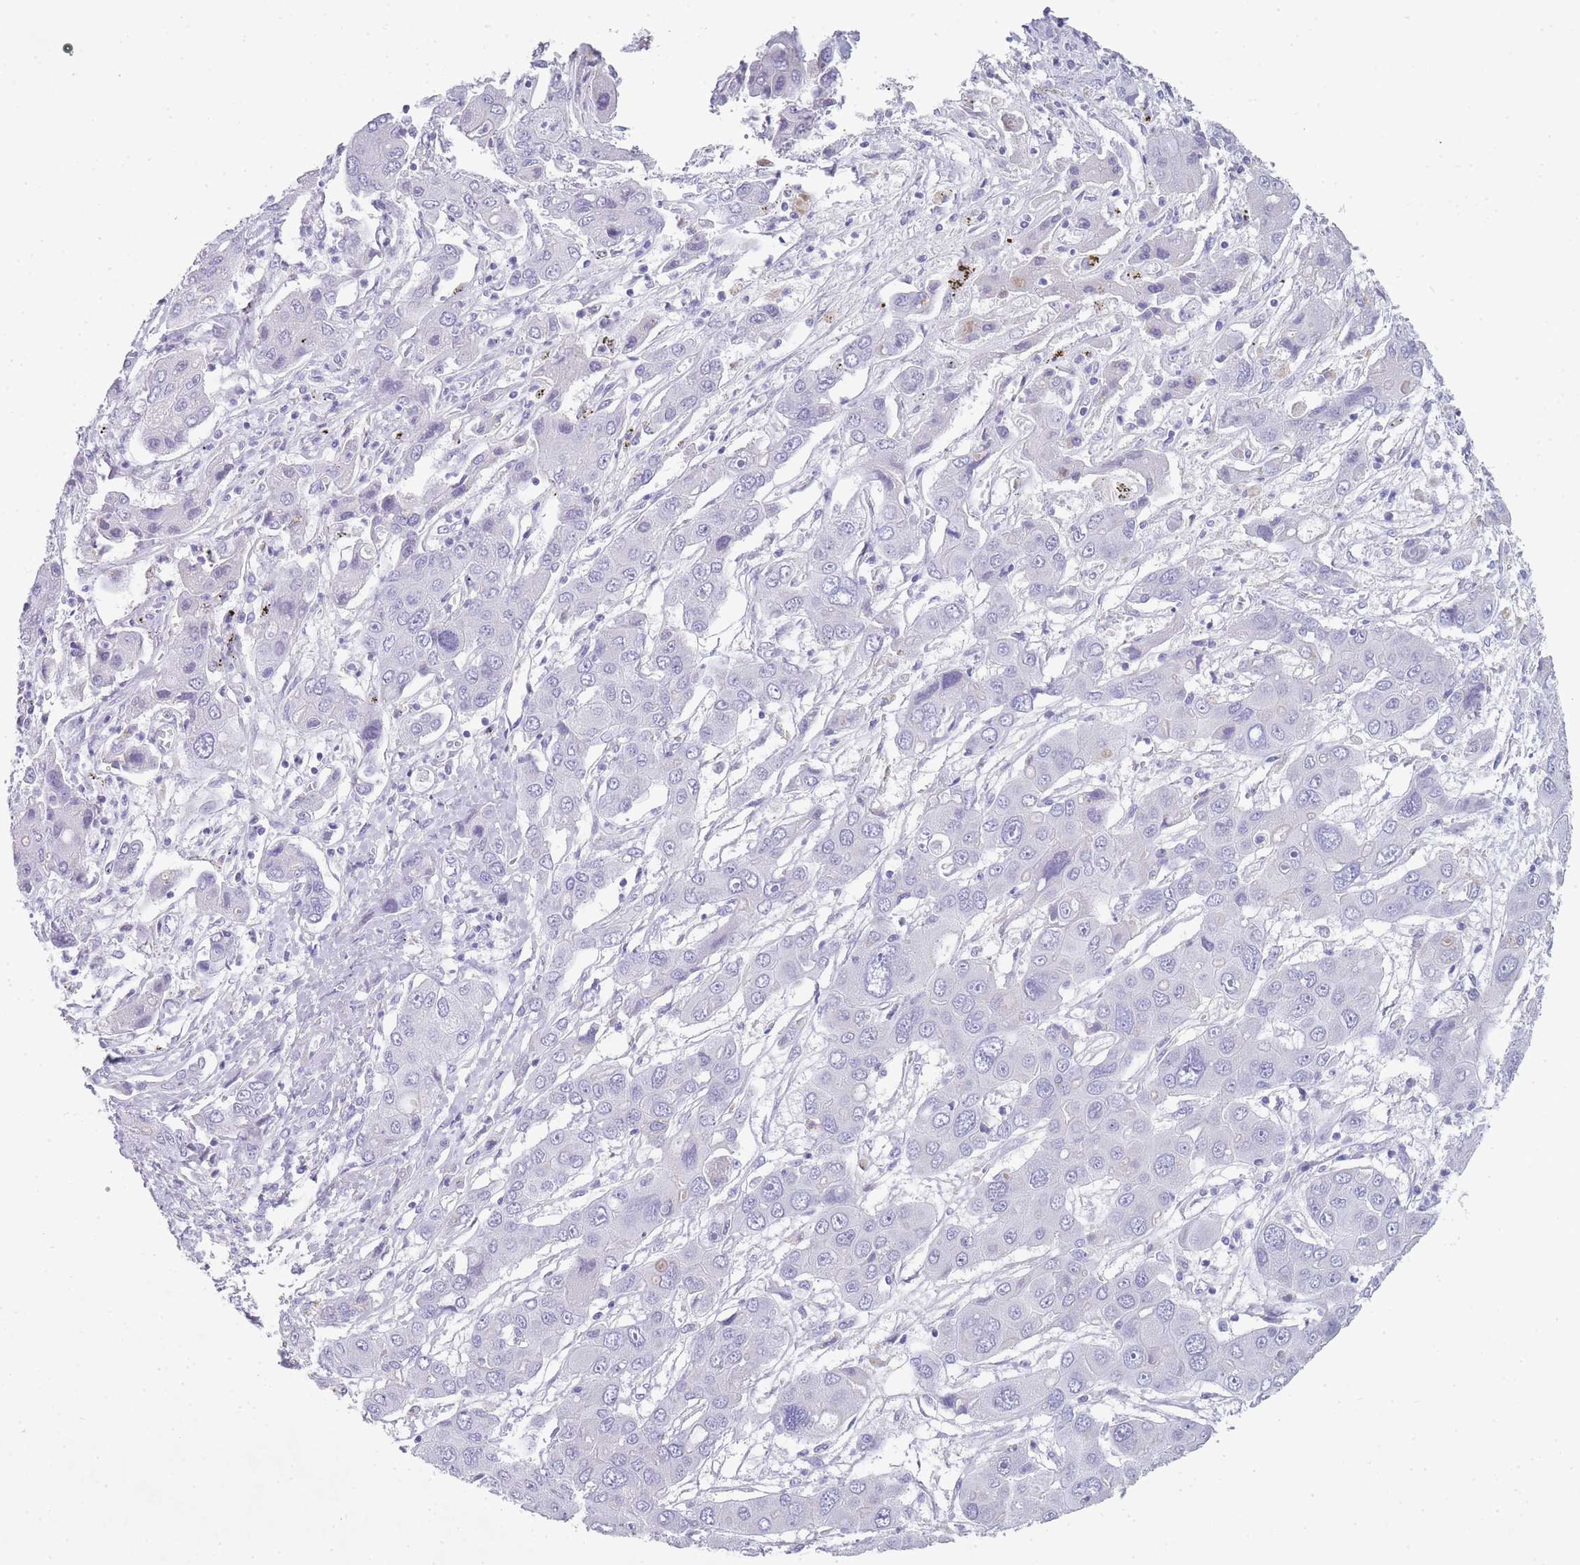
{"staining": {"intensity": "negative", "quantity": "none", "location": "none"}, "tissue": "liver cancer", "cell_type": "Tumor cells", "image_type": "cancer", "snomed": [{"axis": "morphology", "description": "Cholangiocarcinoma"}, {"axis": "topography", "description": "Liver"}], "caption": "Immunohistochemistry (IHC) photomicrograph of neoplastic tissue: human liver cholangiocarcinoma stained with DAB shows no significant protein expression in tumor cells.", "gene": "TCP11", "patient": {"sex": "male", "age": 67}}